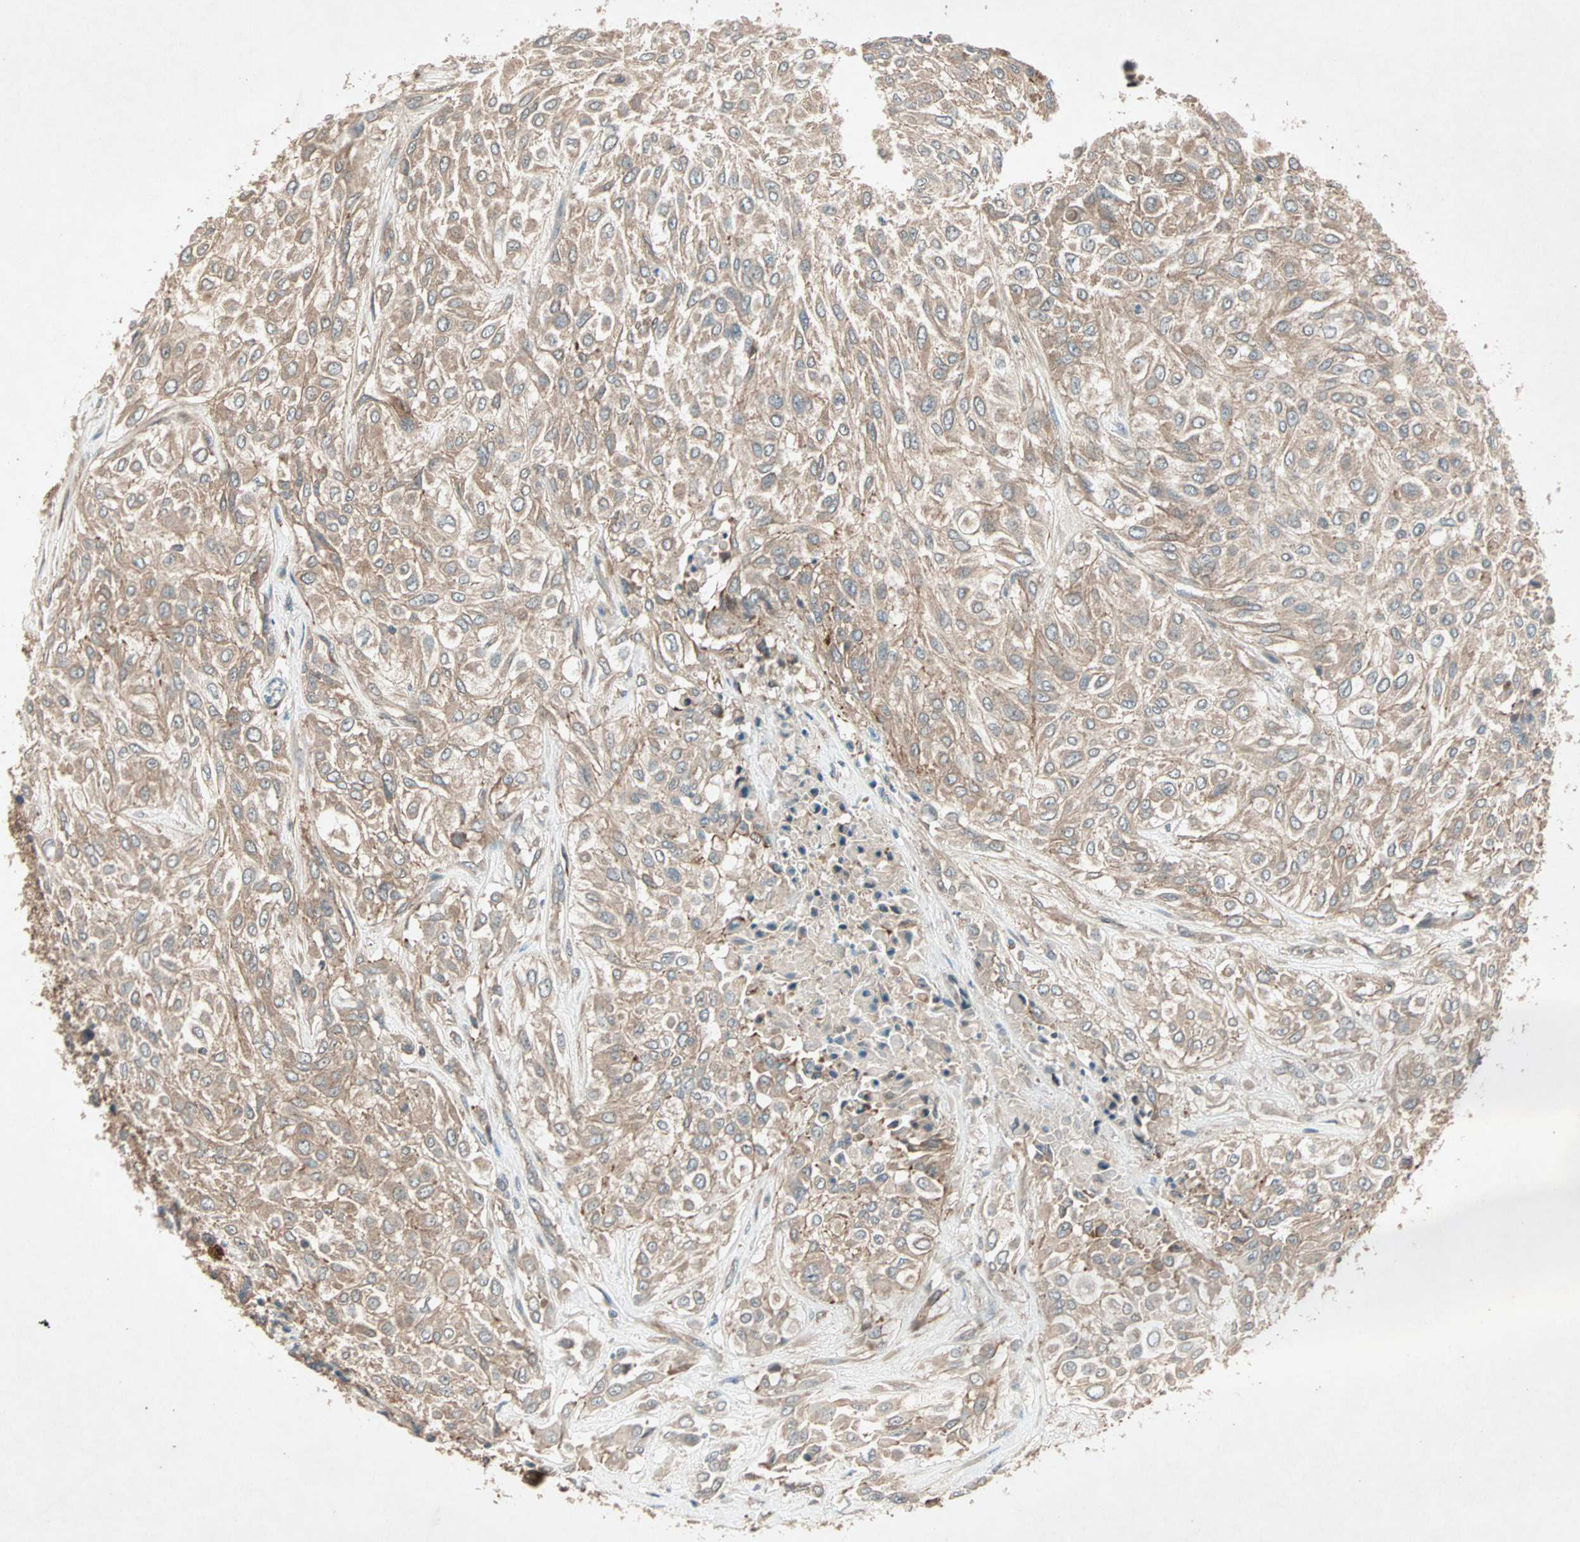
{"staining": {"intensity": "moderate", "quantity": ">75%", "location": "cytoplasmic/membranous"}, "tissue": "urothelial cancer", "cell_type": "Tumor cells", "image_type": "cancer", "snomed": [{"axis": "morphology", "description": "Urothelial carcinoma, High grade"}, {"axis": "topography", "description": "Urinary bladder"}], "caption": "A brown stain shows moderate cytoplasmic/membranous expression of a protein in human urothelial cancer tumor cells. The staining was performed using DAB (3,3'-diaminobenzidine) to visualize the protein expression in brown, while the nuclei were stained in blue with hematoxylin (Magnification: 20x).", "gene": "SDSL", "patient": {"sex": "male", "age": 57}}